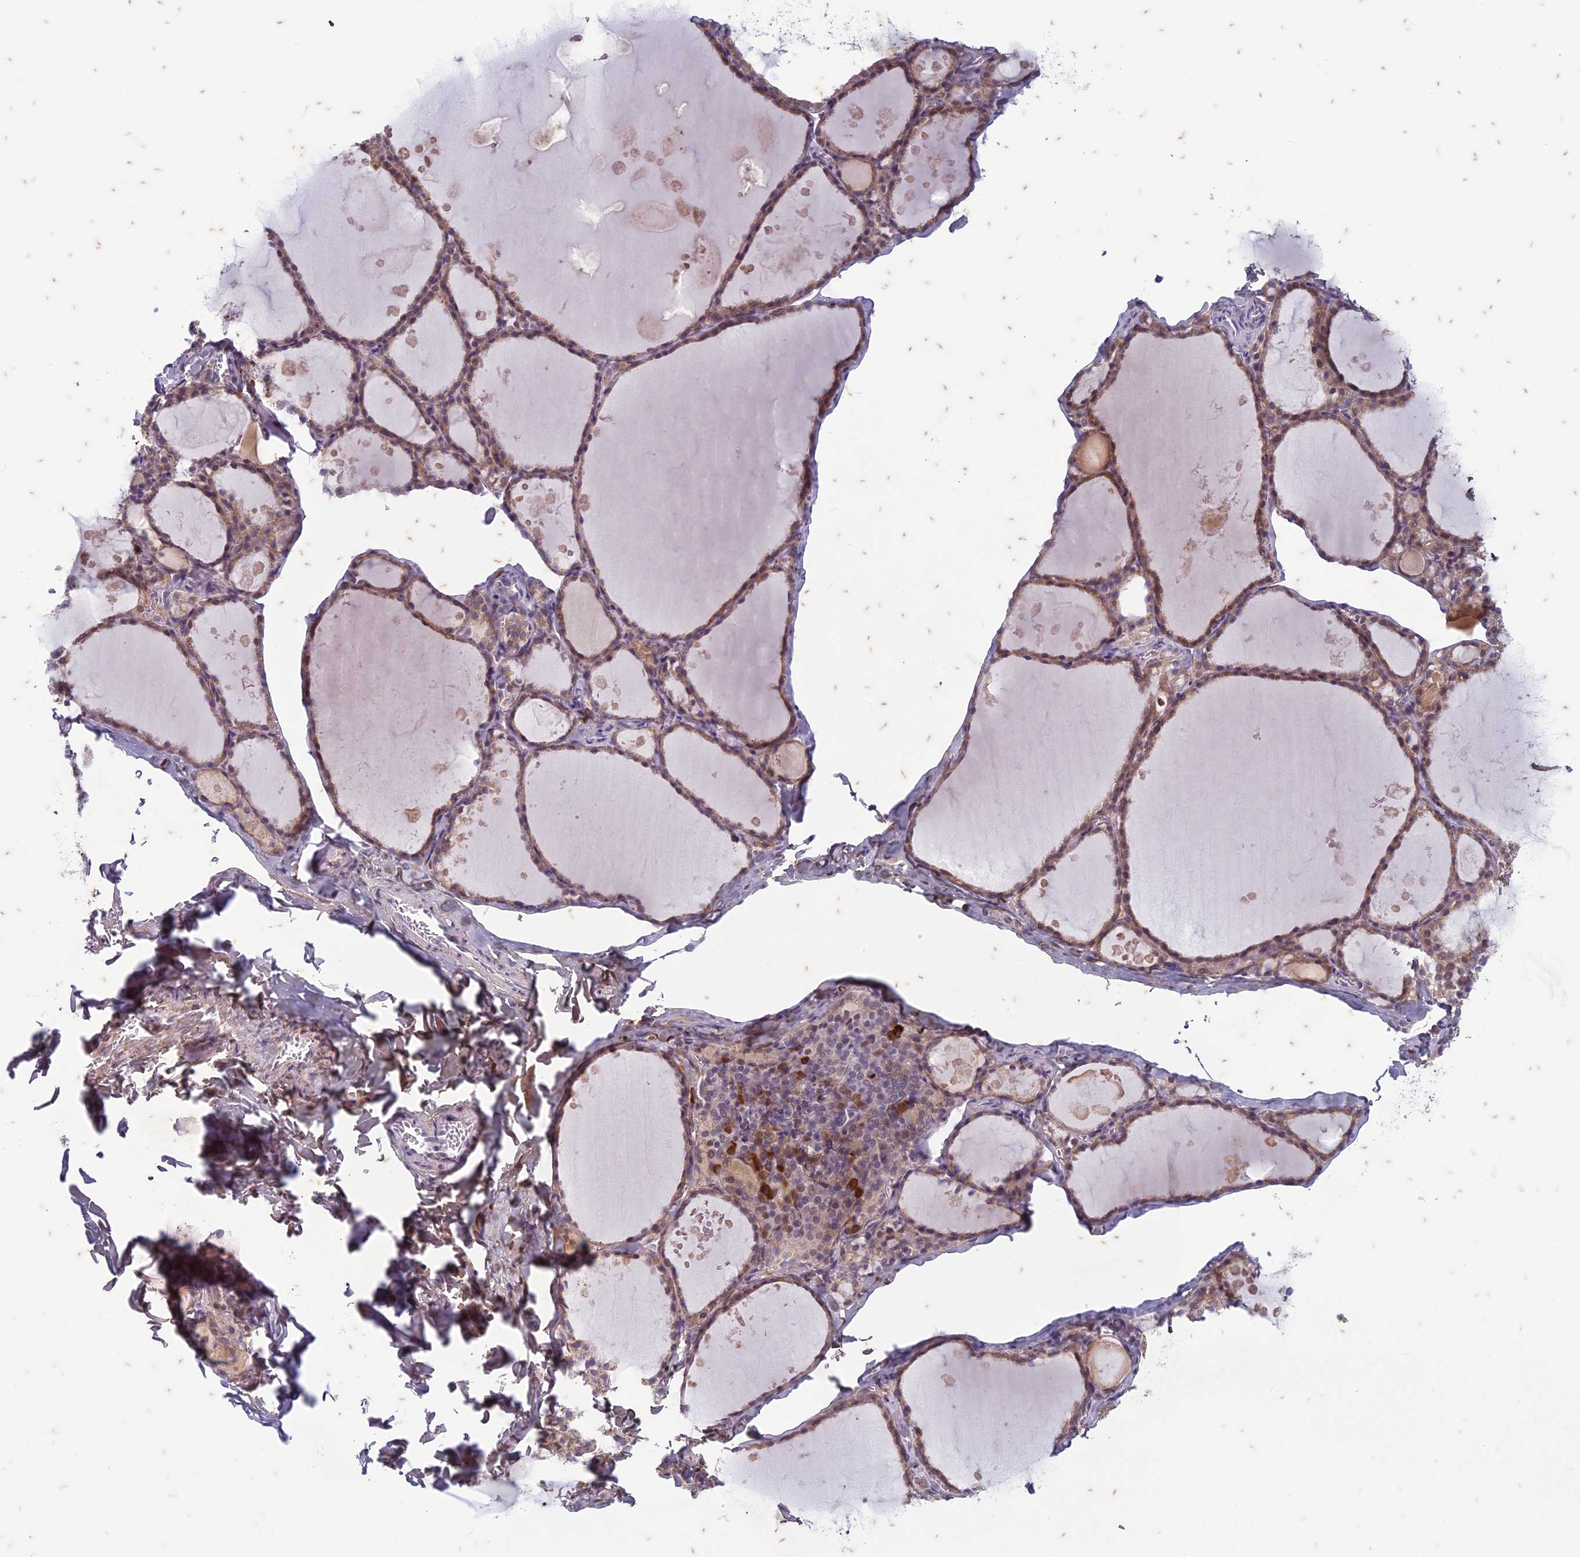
{"staining": {"intensity": "weak", "quantity": ">75%", "location": "cytoplasmic/membranous,nuclear"}, "tissue": "thyroid gland", "cell_type": "Glandular cells", "image_type": "normal", "snomed": [{"axis": "morphology", "description": "Normal tissue, NOS"}, {"axis": "topography", "description": "Thyroid gland"}], "caption": "A low amount of weak cytoplasmic/membranous,nuclear expression is appreciated in approximately >75% of glandular cells in benign thyroid gland.", "gene": "PABPN1L", "patient": {"sex": "male", "age": 56}}